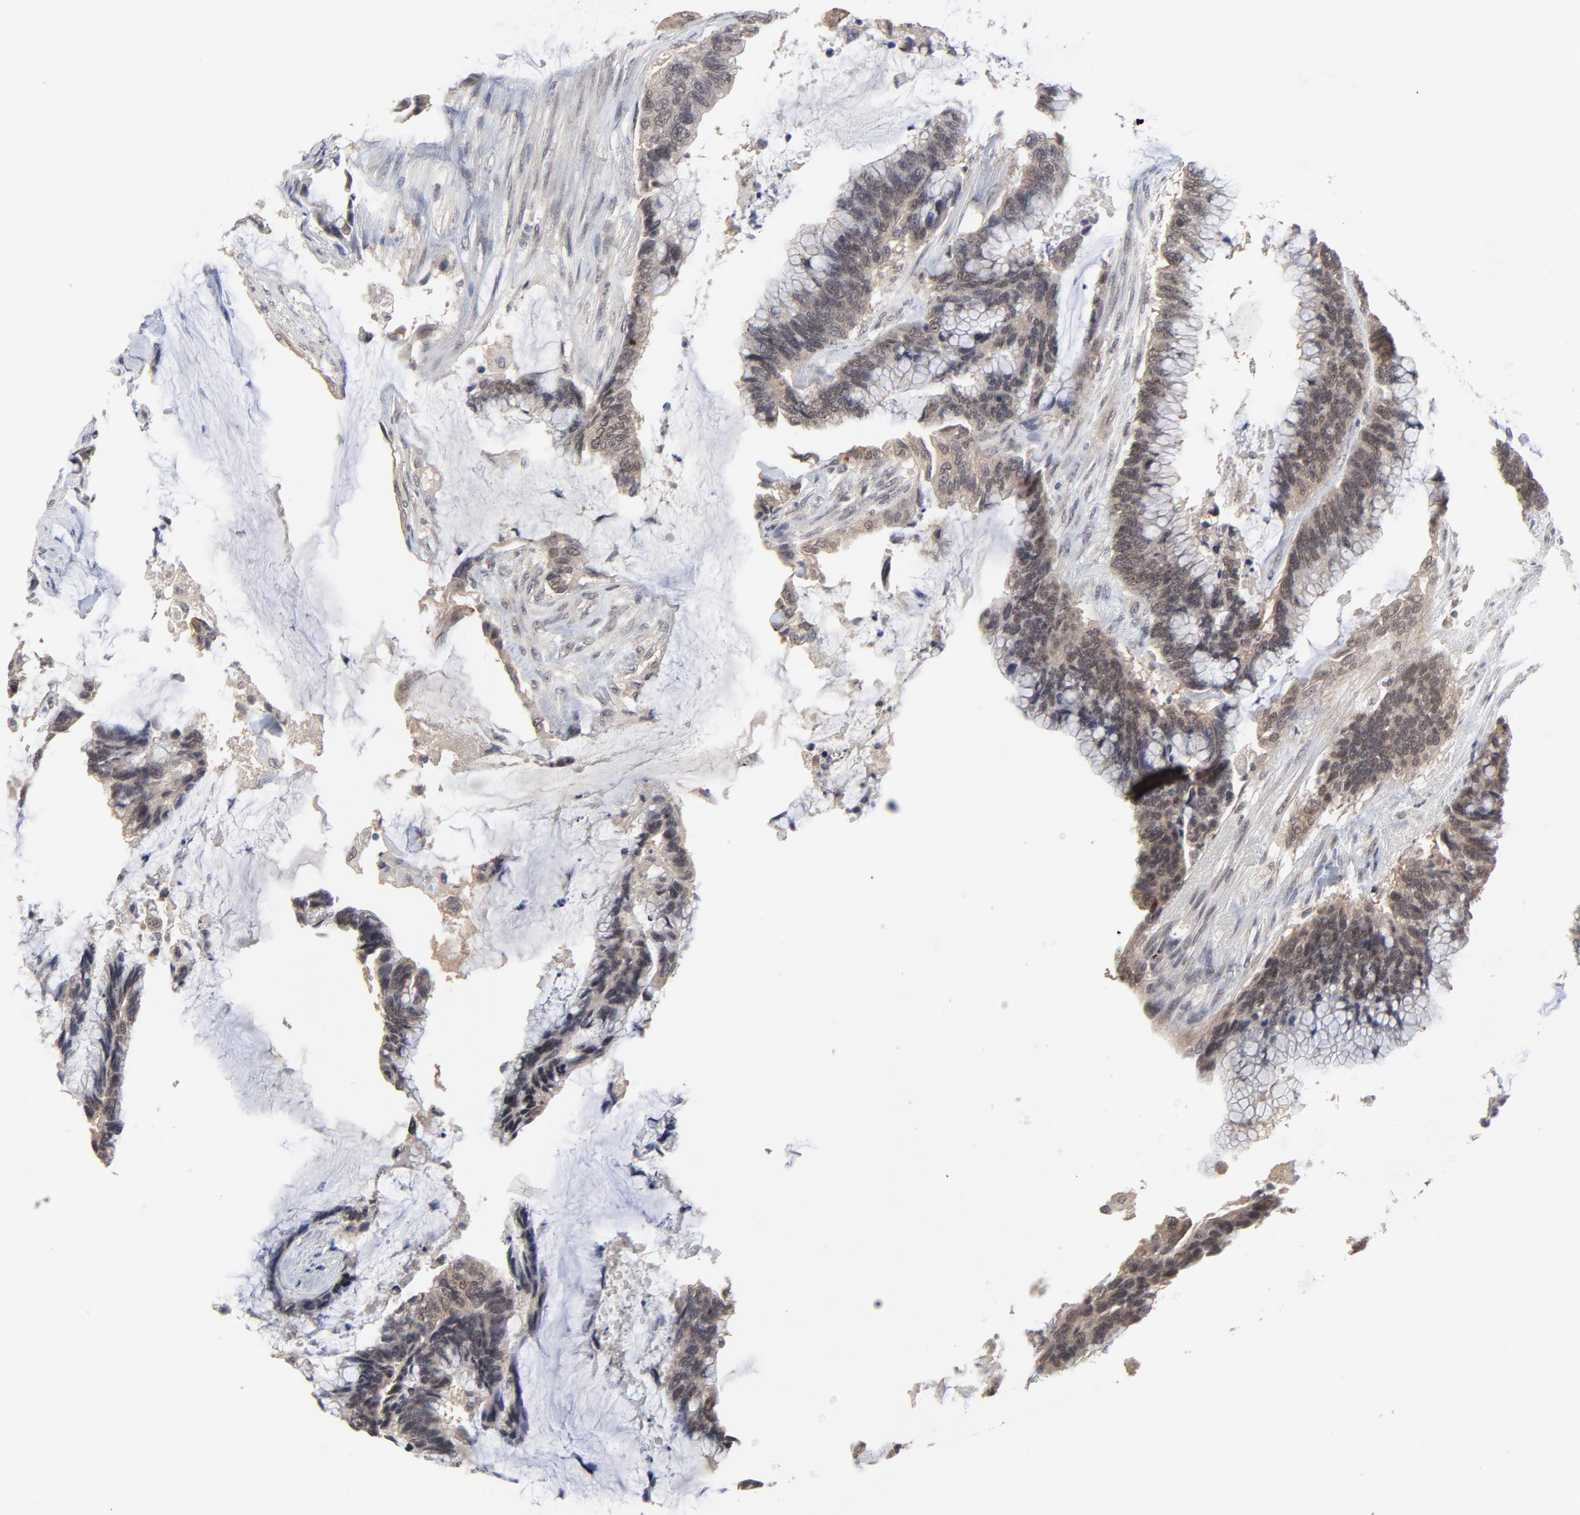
{"staining": {"intensity": "moderate", "quantity": ">75%", "location": "cytoplasmic/membranous,nuclear"}, "tissue": "colorectal cancer", "cell_type": "Tumor cells", "image_type": "cancer", "snomed": [{"axis": "morphology", "description": "Adenocarcinoma, NOS"}, {"axis": "topography", "description": "Rectum"}], "caption": "Immunohistochemical staining of colorectal cancer exhibits medium levels of moderate cytoplasmic/membranous and nuclear positivity in about >75% of tumor cells.", "gene": "FAM199X", "patient": {"sex": "female", "age": 59}}